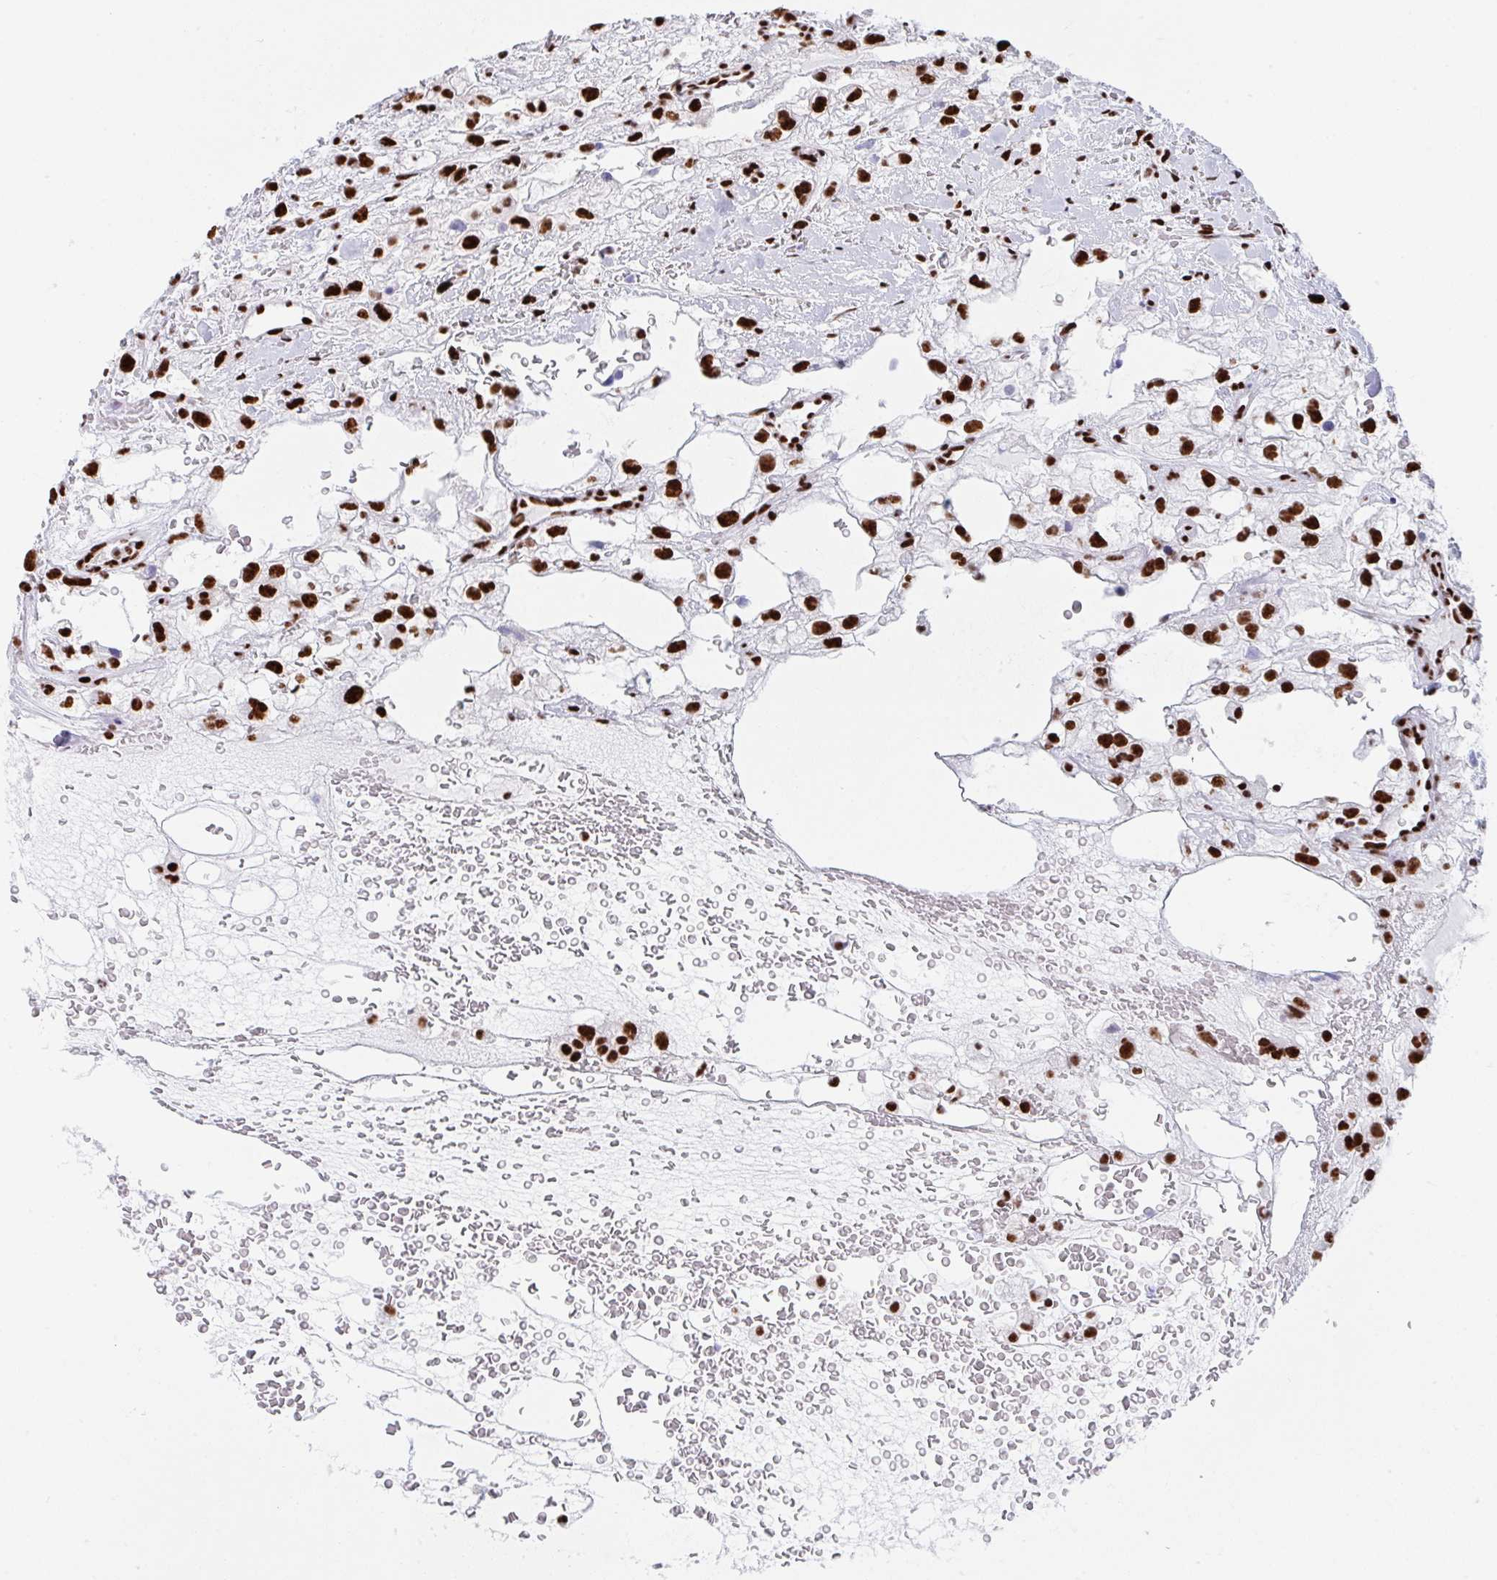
{"staining": {"intensity": "strong", "quantity": ">75%", "location": "nuclear"}, "tissue": "renal cancer", "cell_type": "Tumor cells", "image_type": "cancer", "snomed": [{"axis": "morphology", "description": "Adenocarcinoma, NOS"}, {"axis": "topography", "description": "Kidney"}], "caption": "This is a photomicrograph of IHC staining of renal cancer, which shows strong expression in the nuclear of tumor cells.", "gene": "IKZF2", "patient": {"sex": "male", "age": 59}}